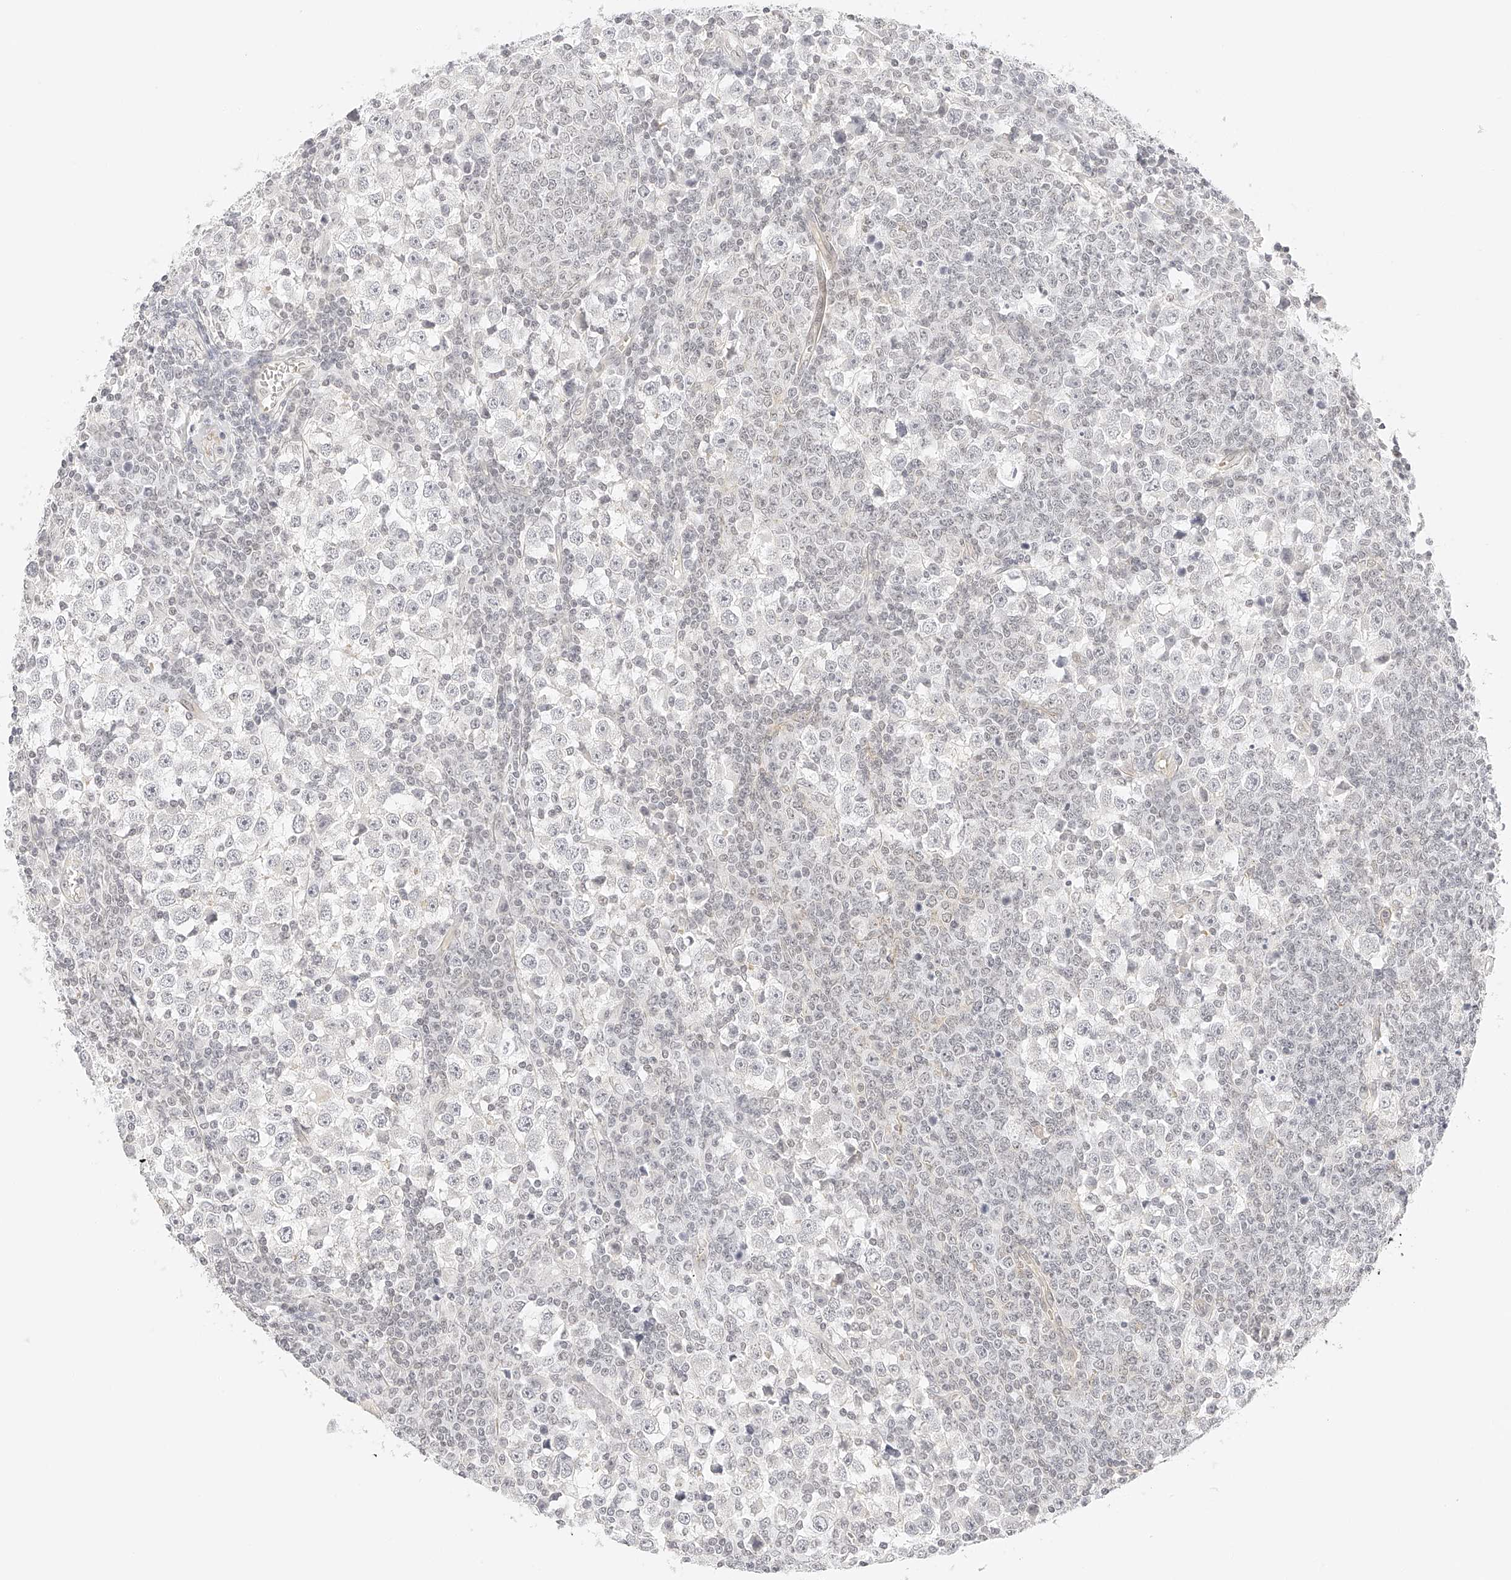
{"staining": {"intensity": "negative", "quantity": "none", "location": "none"}, "tissue": "testis cancer", "cell_type": "Tumor cells", "image_type": "cancer", "snomed": [{"axis": "morphology", "description": "Seminoma, NOS"}, {"axis": "topography", "description": "Testis"}], "caption": "This is an immunohistochemistry photomicrograph of testis cancer. There is no positivity in tumor cells.", "gene": "ZFP69", "patient": {"sex": "male", "age": 65}}